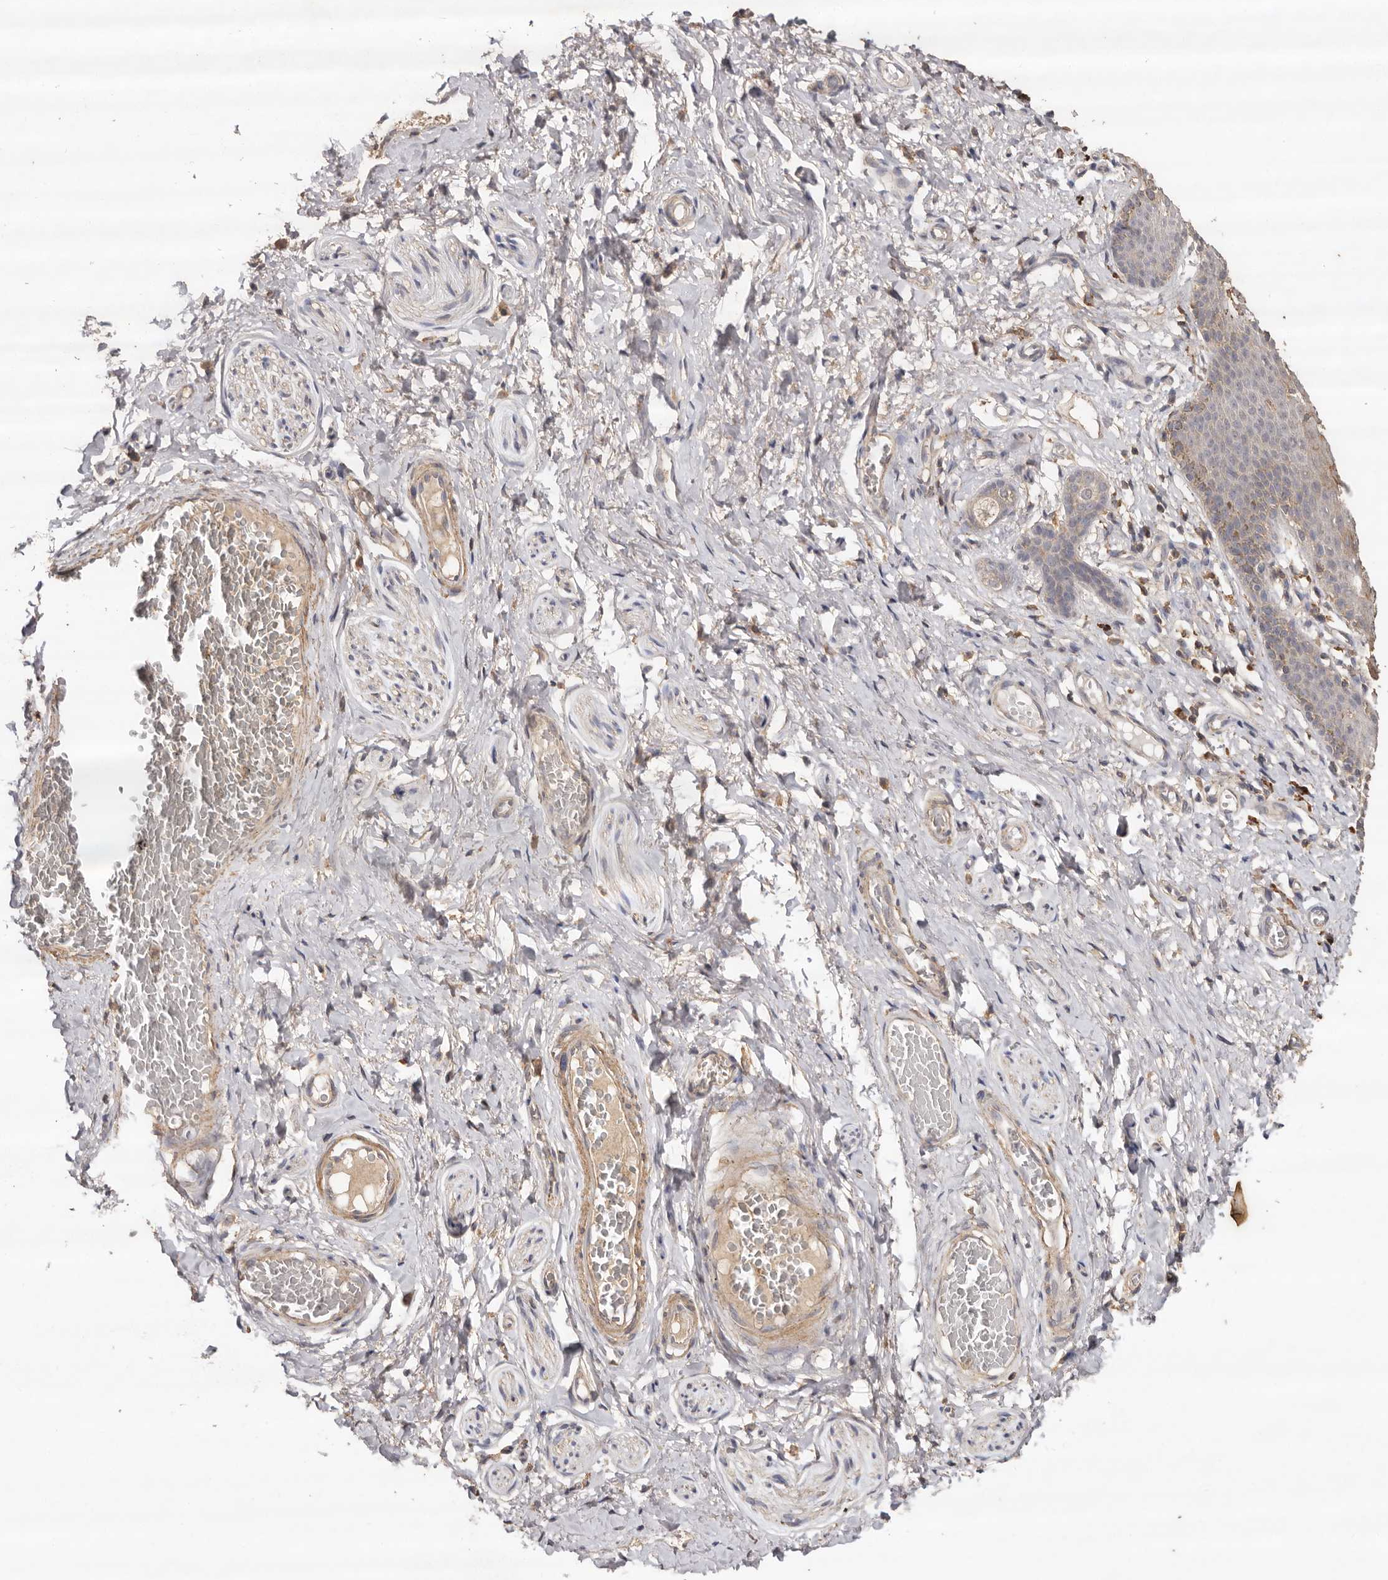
{"staining": {"intensity": "strong", "quantity": "<25%", "location": "cytoplasmic/membranous"}, "tissue": "skin", "cell_type": "Epidermal cells", "image_type": "normal", "snomed": [{"axis": "morphology", "description": "Normal tissue, NOS"}, {"axis": "topography", "description": "Vulva"}], "caption": "The image reveals immunohistochemical staining of unremarkable skin. There is strong cytoplasmic/membranous staining is present in approximately <25% of epidermal cells.", "gene": "RWDD1", "patient": {"sex": "female", "age": 66}}